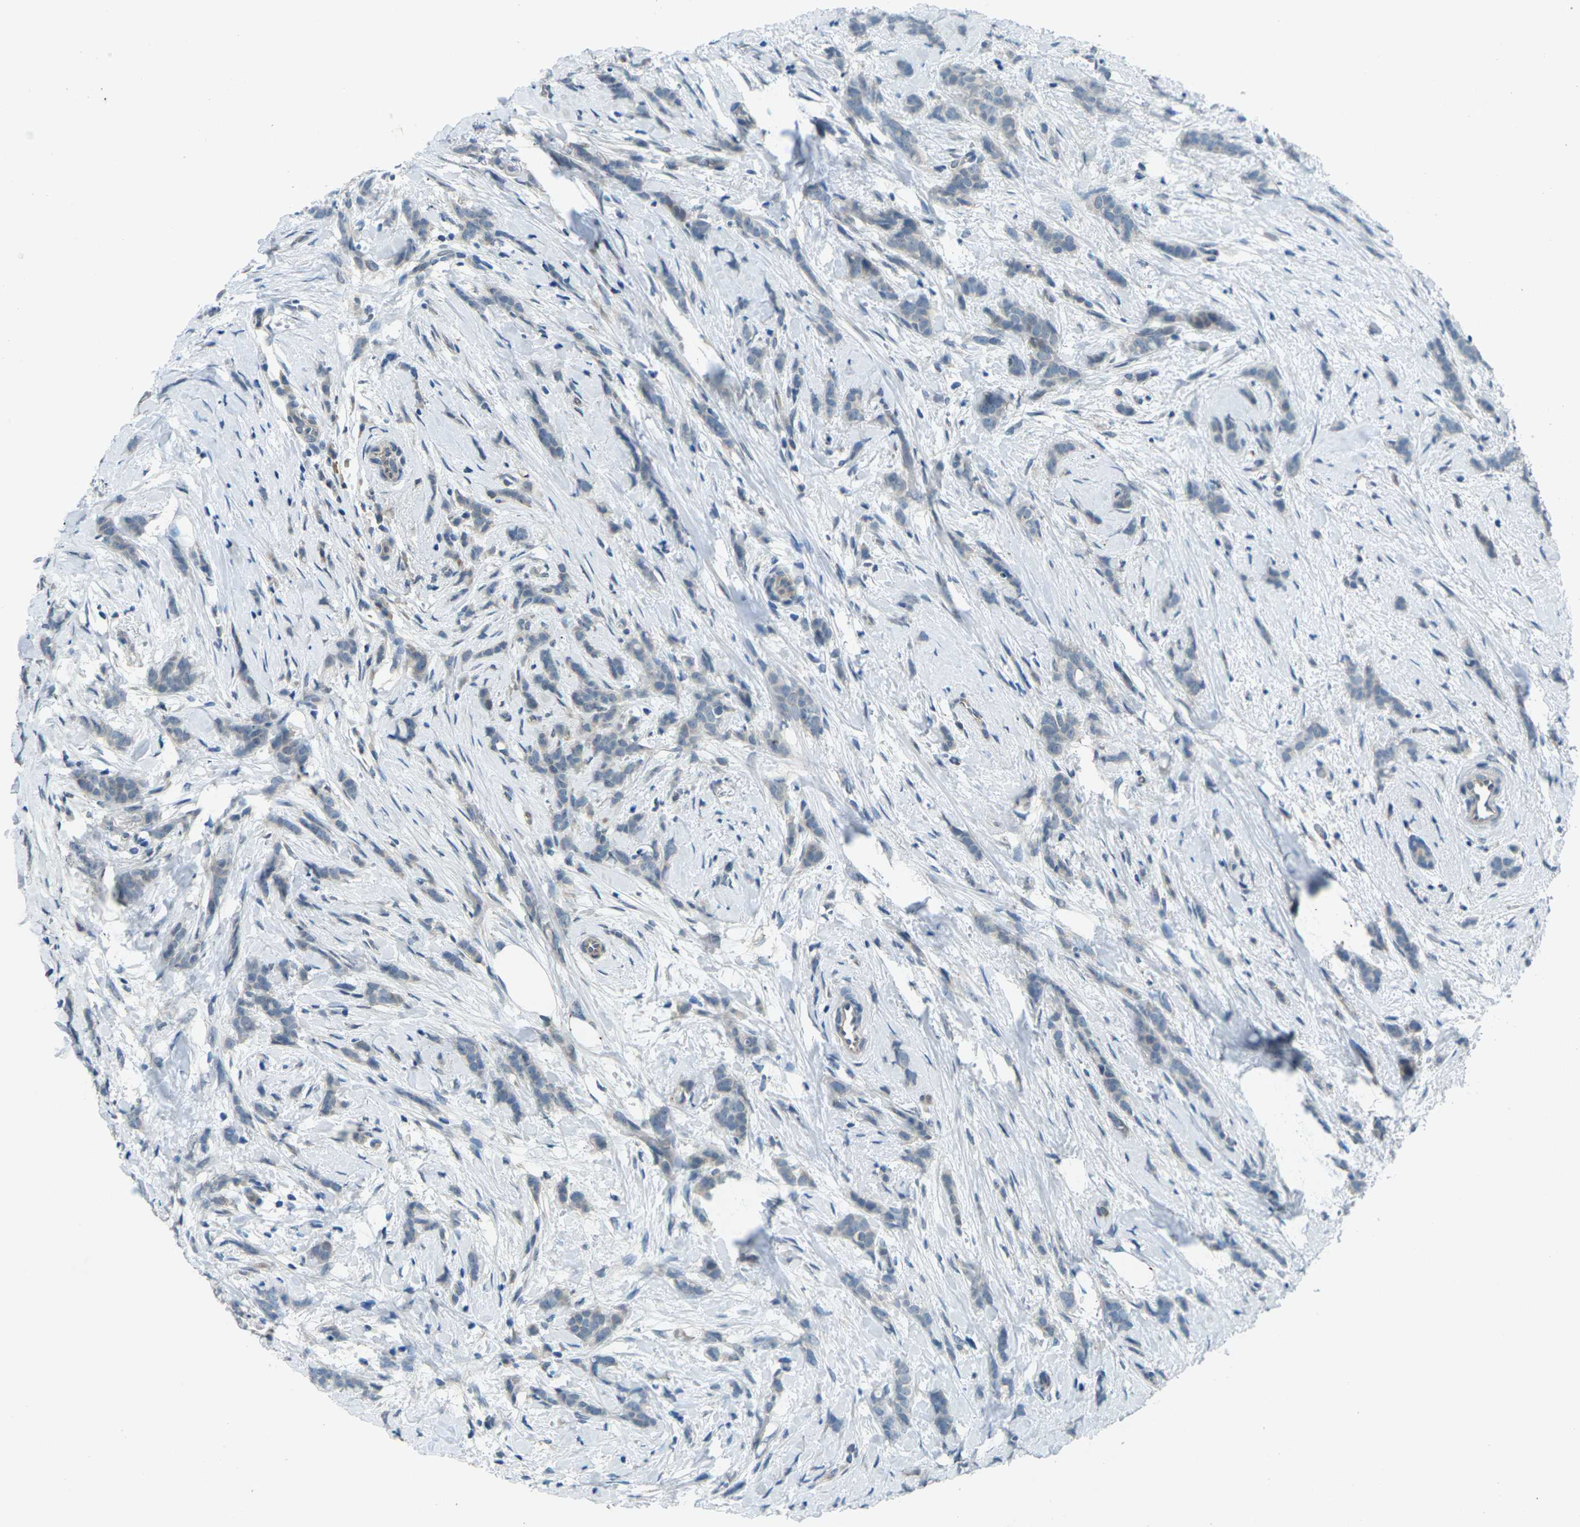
{"staining": {"intensity": "negative", "quantity": "none", "location": "none"}, "tissue": "breast cancer", "cell_type": "Tumor cells", "image_type": "cancer", "snomed": [{"axis": "morphology", "description": "Lobular carcinoma, in situ"}, {"axis": "morphology", "description": "Lobular carcinoma"}, {"axis": "topography", "description": "Breast"}], "caption": "This is a image of immunohistochemistry staining of breast cancer (lobular carcinoma), which shows no expression in tumor cells. (Immunohistochemistry (ihc), brightfield microscopy, high magnification).", "gene": "SIGLEC14", "patient": {"sex": "female", "age": 41}}